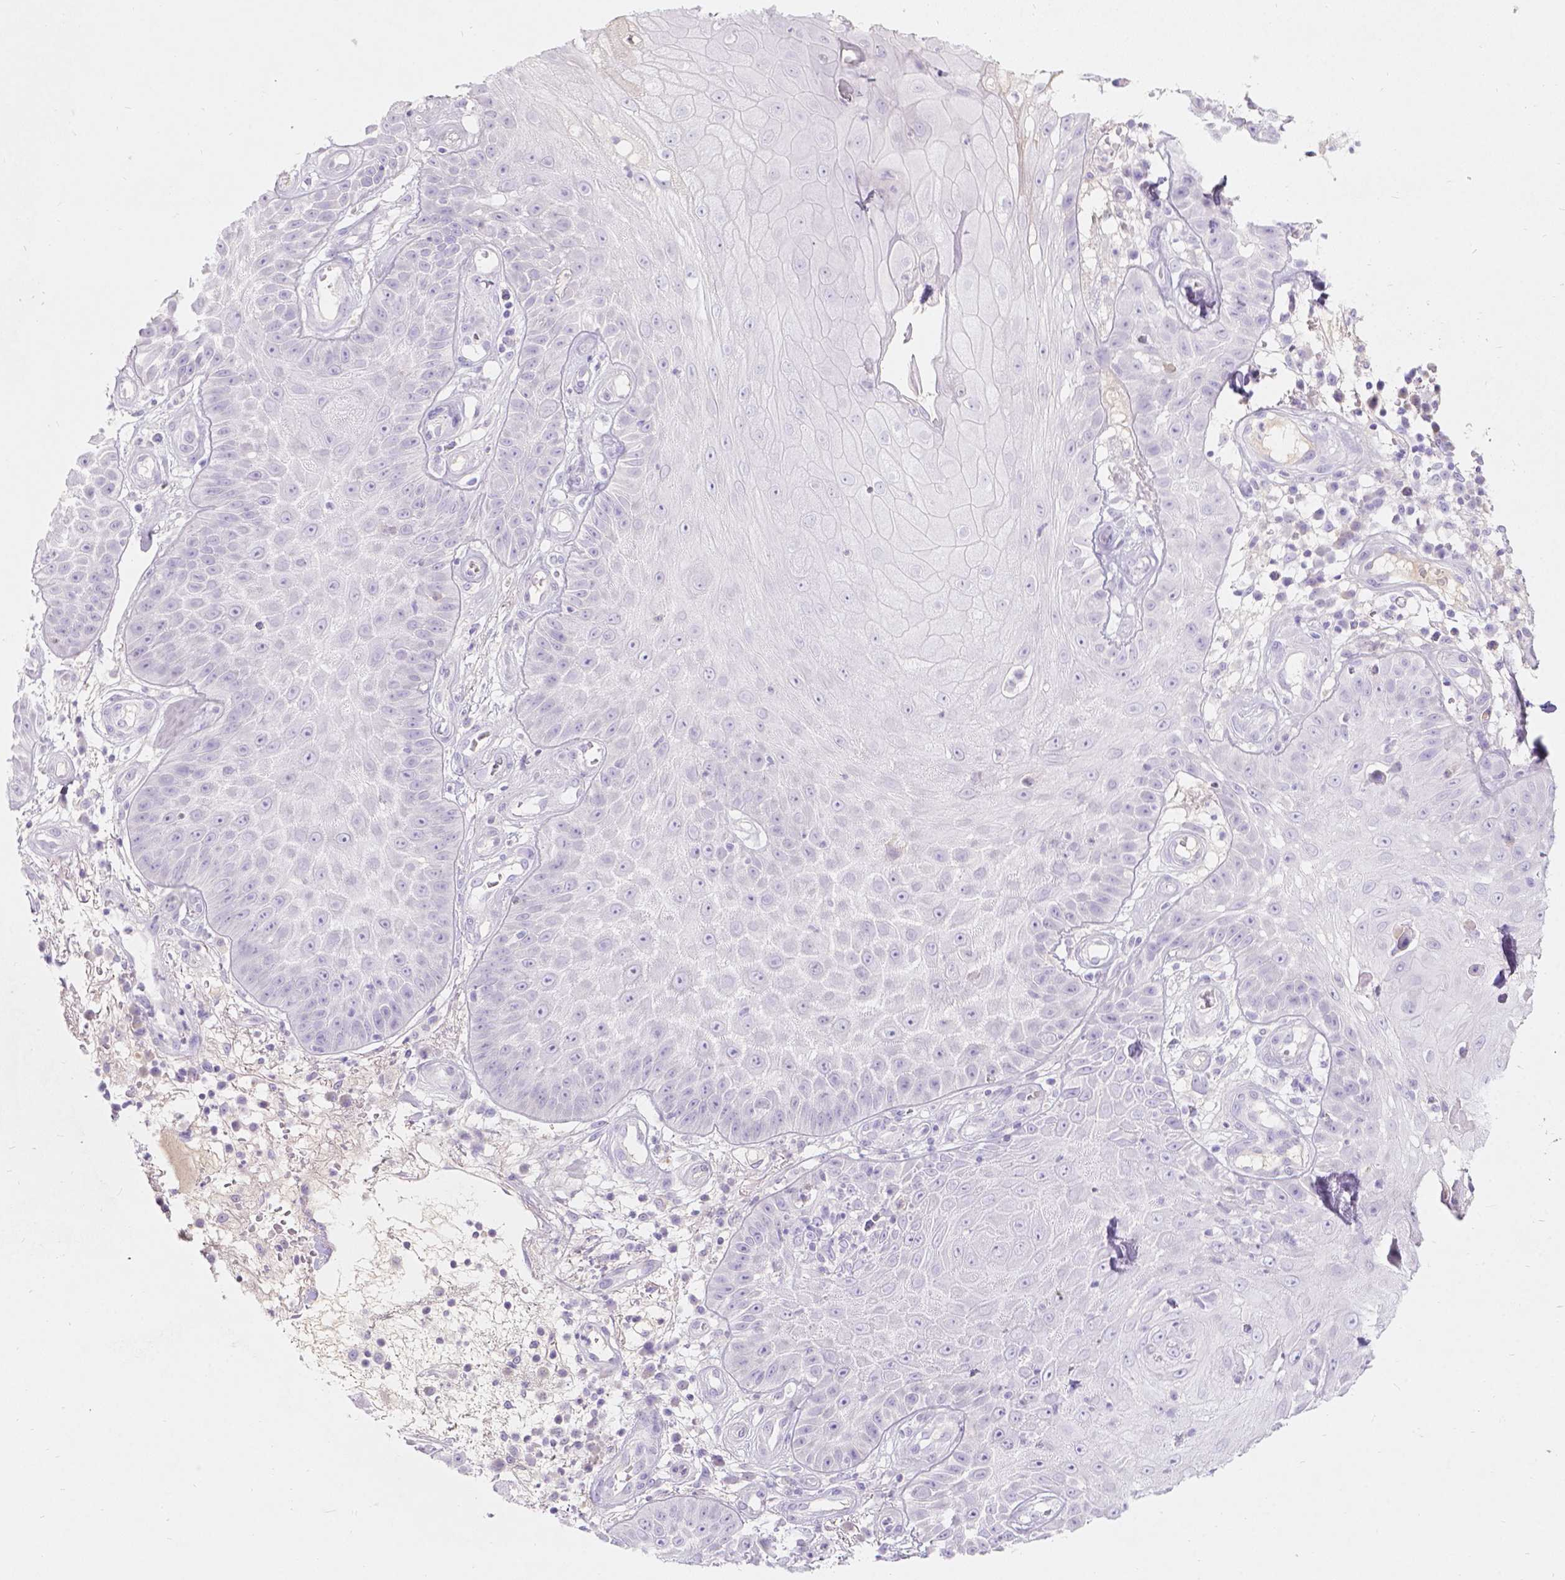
{"staining": {"intensity": "negative", "quantity": "none", "location": "none"}, "tissue": "skin cancer", "cell_type": "Tumor cells", "image_type": "cancer", "snomed": [{"axis": "morphology", "description": "Squamous cell carcinoma, NOS"}, {"axis": "topography", "description": "Skin"}], "caption": "Human skin cancer (squamous cell carcinoma) stained for a protein using immunohistochemistry (IHC) reveals no positivity in tumor cells.", "gene": "GAL3ST2", "patient": {"sex": "male", "age": 70}}